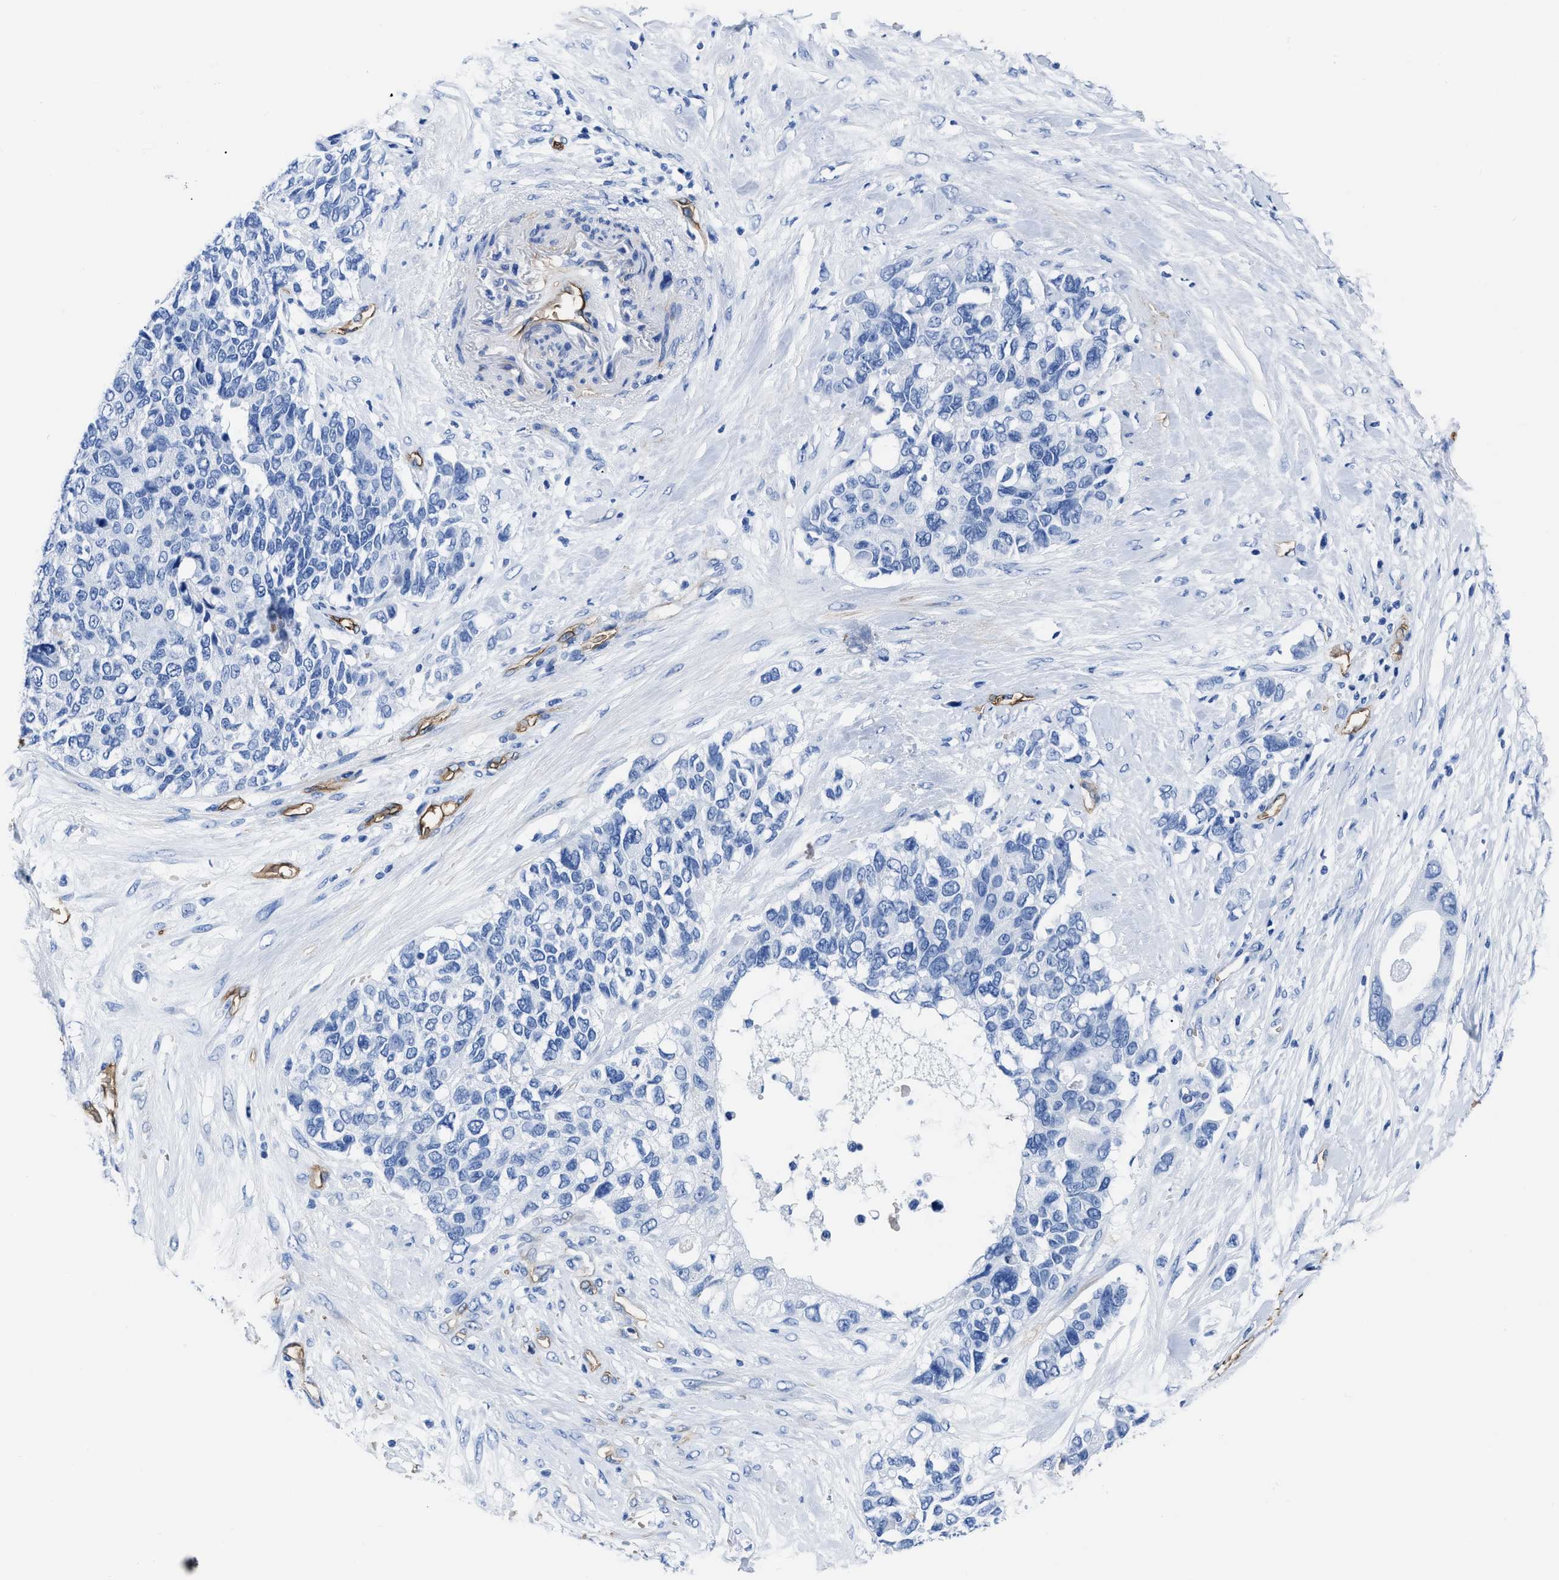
{"staining": {"intensity": "negative", "quantity": "none", "location": "none"}, "tissue": "pancreatic cancer", "cell_type": "Tumor cells", "image_type": "cancer", "snomed": [{"axis": "morphology", "description": "Adenocarcinoma, NOS"}, {"axis": "topography", "description": "Pancreas"}], "caption": "High magnification brightfield microscopy of pancreatic cancer stained with DAB (brown) and counterstained with hematoxylin (blue): tumor cells show no significant staining. (DAB (3,3'-diaminobenzidine) immunohistochemistry (IHC), high magnification).", "gene": "AQP1", "patient": {"sex": "female", "age": 56}}